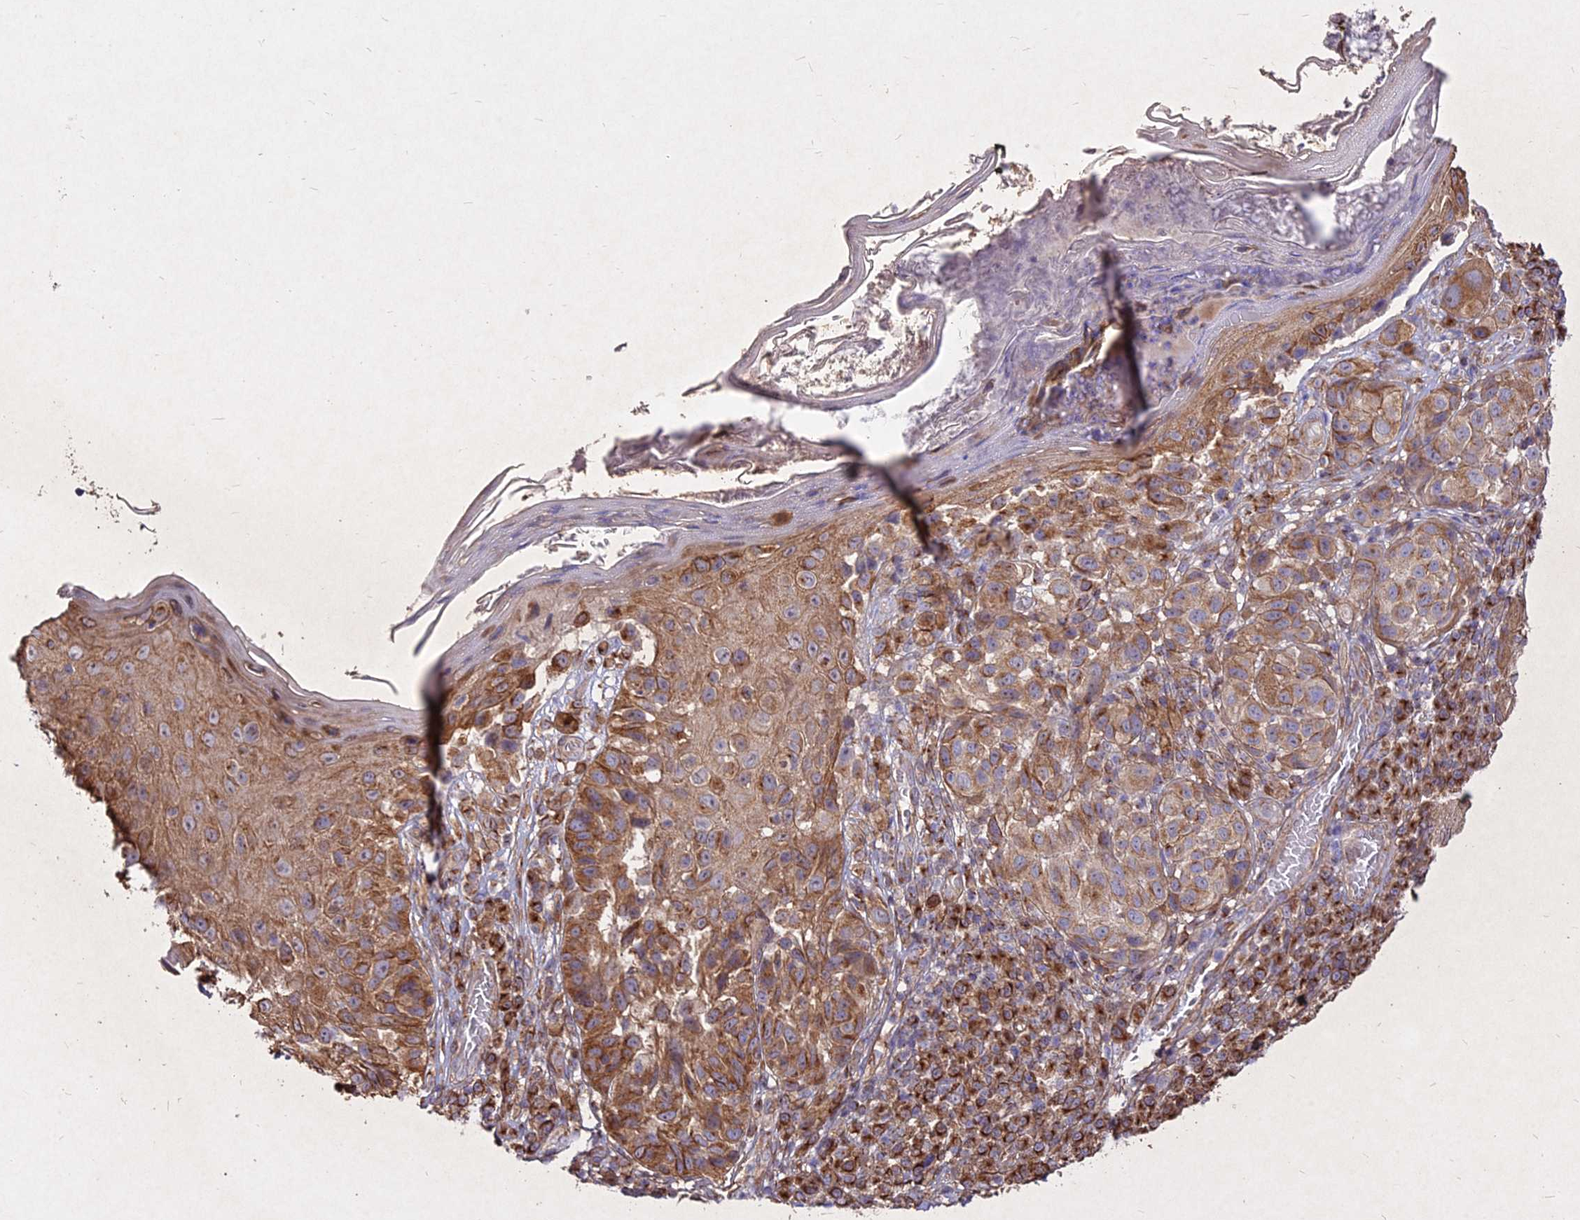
{"staining": {"intensity": "moderate", "quantity": ">75%", "location": "cytoplasmic/membranous"}, "tissue": "melanoma", "cell_type": "Tumor cells", "image_type": "cancer", "snomed": [{"axis": "morphology", "description": "Malignant melanoma, NOS"}, {"axis": "topography", "description": "Skin"}], "caption": "IHC histopathology image of human melanoma stained for a protein (brown), which reveals medium levels of moderate cytoplasmic/membranous staining in about >75% of tumor cells.", "gene": "SKA1", "patient": {"sex": "male", "age": 38}}